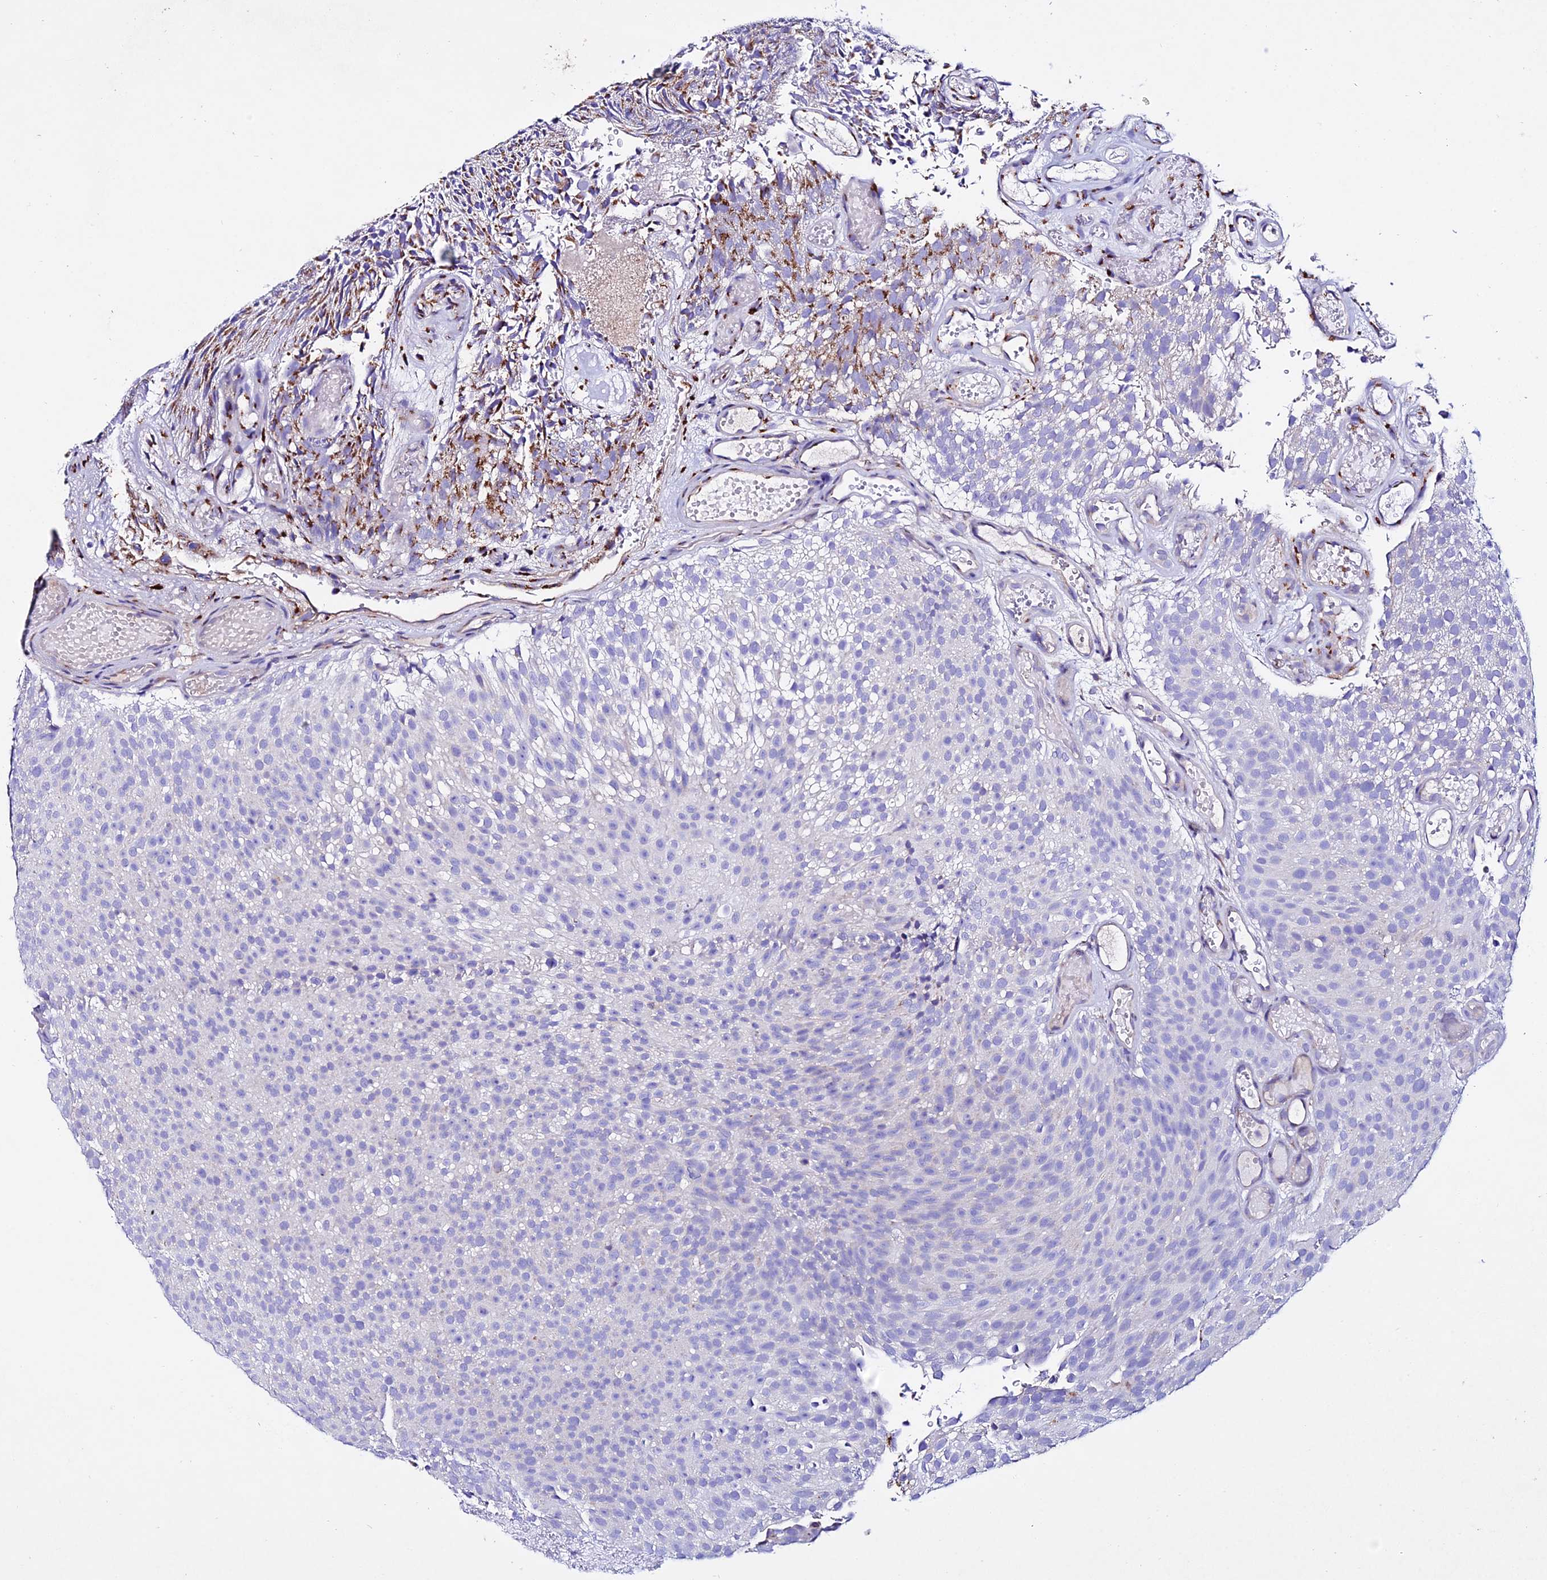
{"staining": {"intensity": "negative", "quantity": "none", "location": "none"}, "tissue": "urothelial cancer", "cell_type": "Tumor cells", "image_type": "cancer", "snomed": [{"axis": "morphology", "description": "Urothelial carcinoma, Low grade"}, {"axis": "topography", "description": "Urinary bladder"}], "caption": "High power microscopy micrograph of an IHC histopathology image of urothelial cancer, revealing no significant positivity in tumor cells.", "gene": "OR51Q1", "patient": {"sex": "male", "age": 78}}